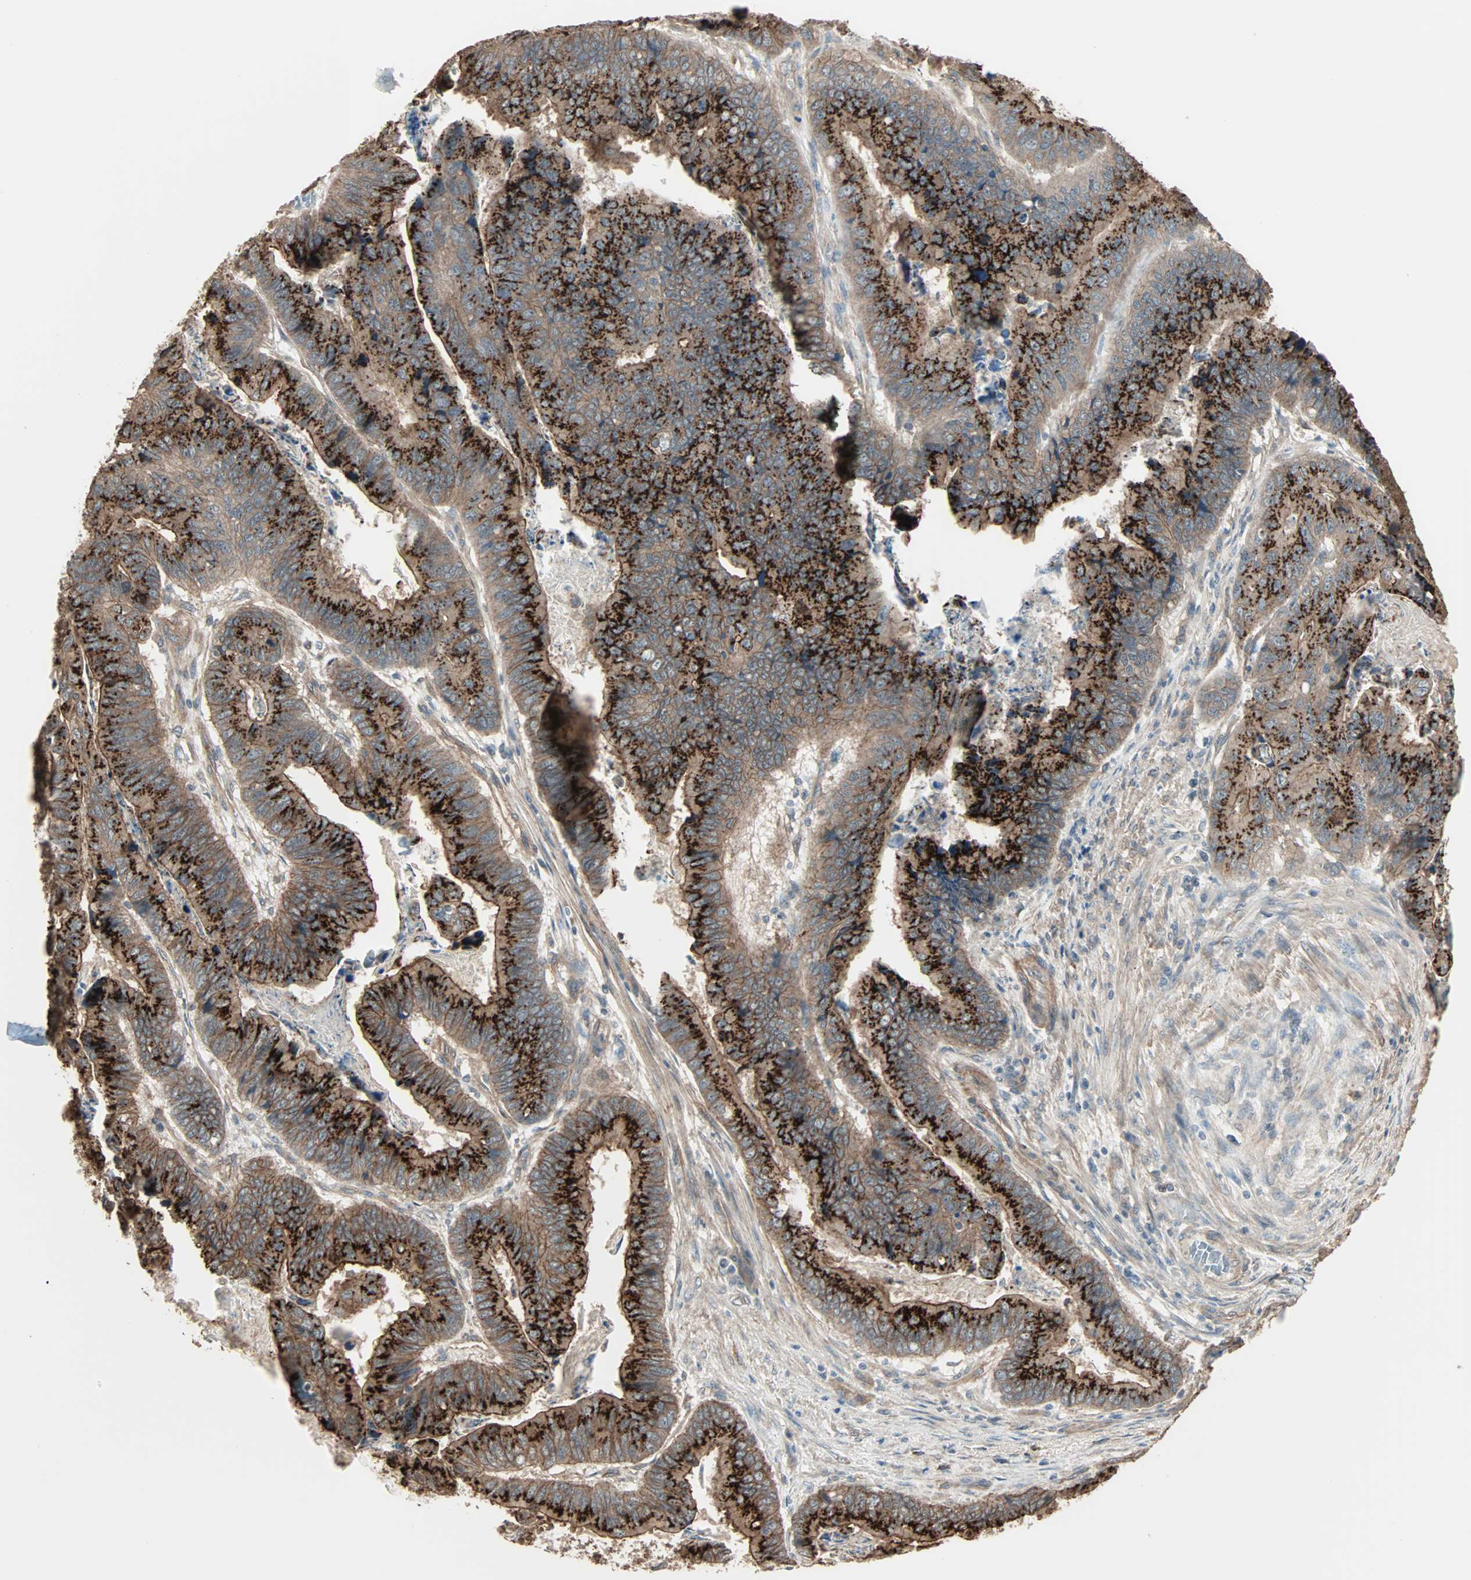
{"staining": {"intensity": "strong", "quantity": ">75%", "location": "cytoplasmic/membranous"}, "tissue": "stomach cancer", "cell_type": "Tumor cells", "image_type": "cancer", "snomed": [{"axis": "morphology", "description": "Adenocarcinoma, NOS"}, {"axis": "topography", "description": "Stomach, lower"}], "caption": "Human stomach cancer (adenocarcinoma) stained for a protein (brown) exhibits strong cytoplasmic/membranous positive staining in approximately >75% of tumor cells.", "gene": "GALNT3", "patient": {"sex": "male", "age": 77}}